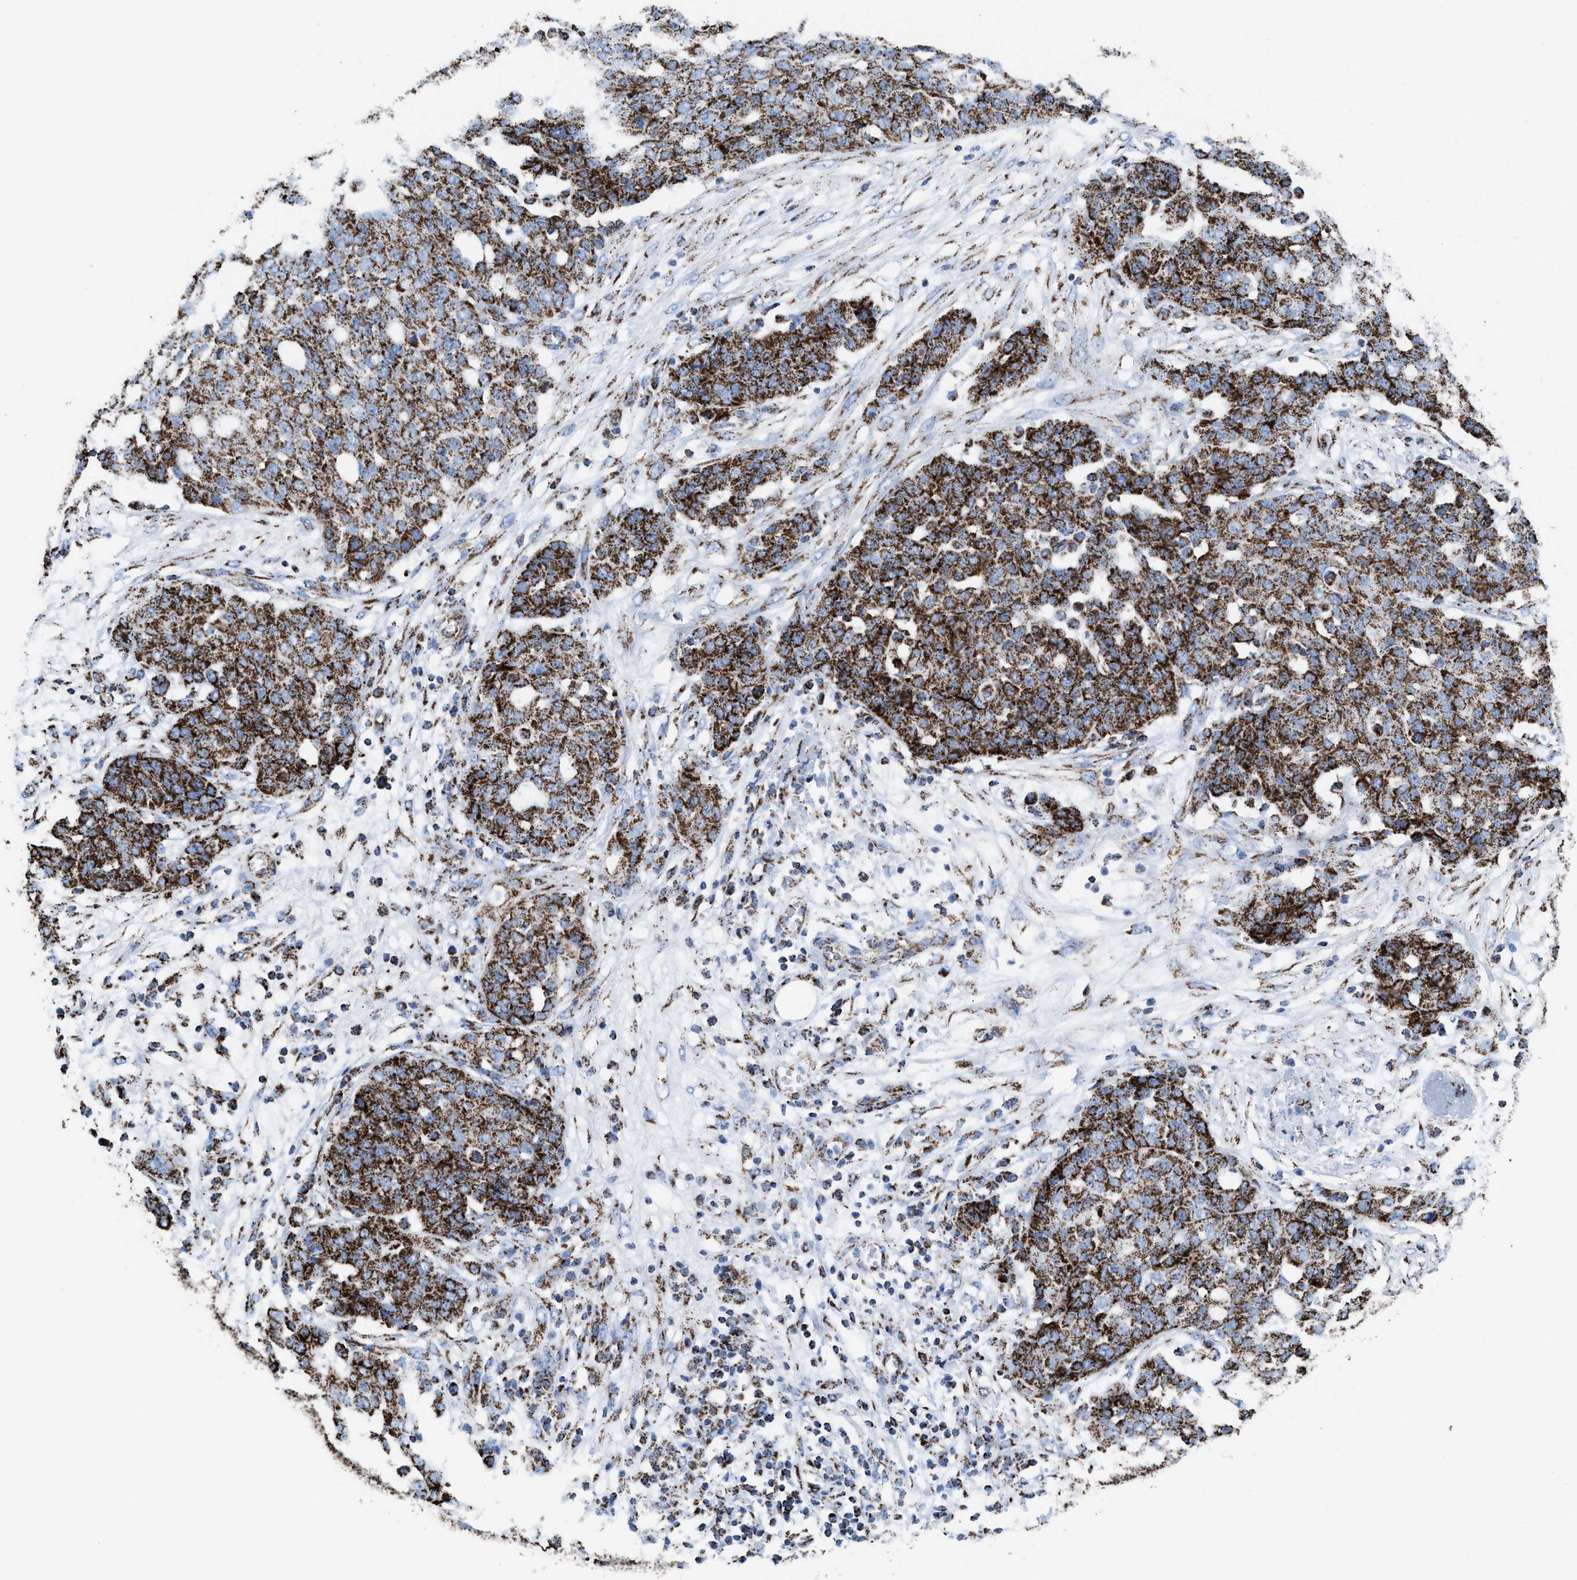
{"staining": {"intensity": "strong", "quantity": ">75%", "location": "cytoplasmic/membranous"}, "tissue": "ovarian cancer", "cell_type": "Tumor cells", "image_type": "cancer", "snomed": [{"axis": "morphology", "description": "Cystadenocarcinoma, serous, NOS"}, {"axis": "topography", "description": "Soft tissue"}, {"axis": "topography", "description": "Ovary"}], "caption": "A high amount of strong cytoplasmic/membranous expression is identified in approximately >75% of tumor cells in ovarian cancer tissue.", "gene": "ECHS1", "patient": {"sex": "female", "age": 57}}